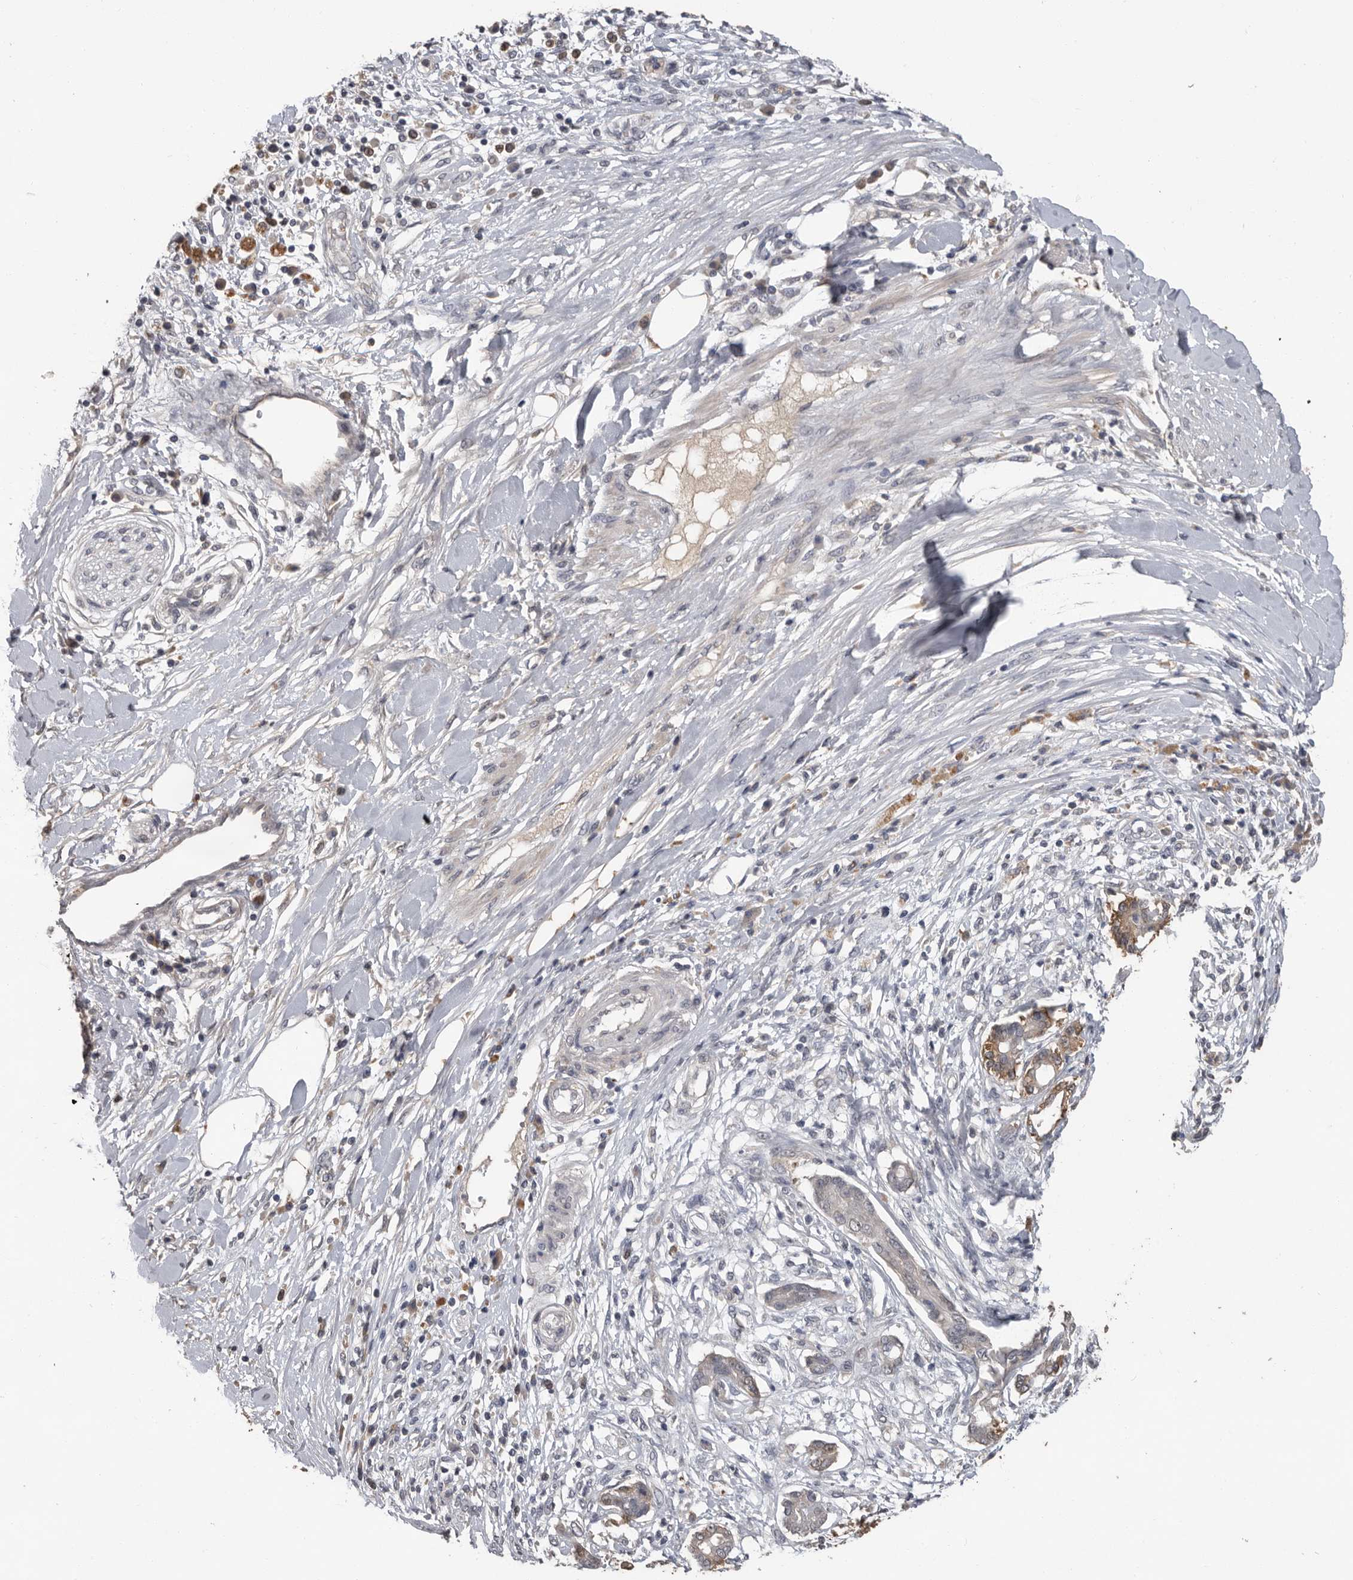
{"staining": {"intensity": "weak", "quantity": "<25%", "location": "cytoplasmic/membranous"}, "tissue": "pancreatic cancer", "cell_type": "Tumor cells", "image_type": "cancer", "snomed": [{"axis": "morphology", "description": "Adenocarcinoma, NOS"}, {"axis": "topography", "description": "Pancreas"}], "caption": "Tumor cells are negative for brown protein staining in pancreatic cancer.", "gene": "MTF1", "patient": {"sex": "female", "age": 56}}